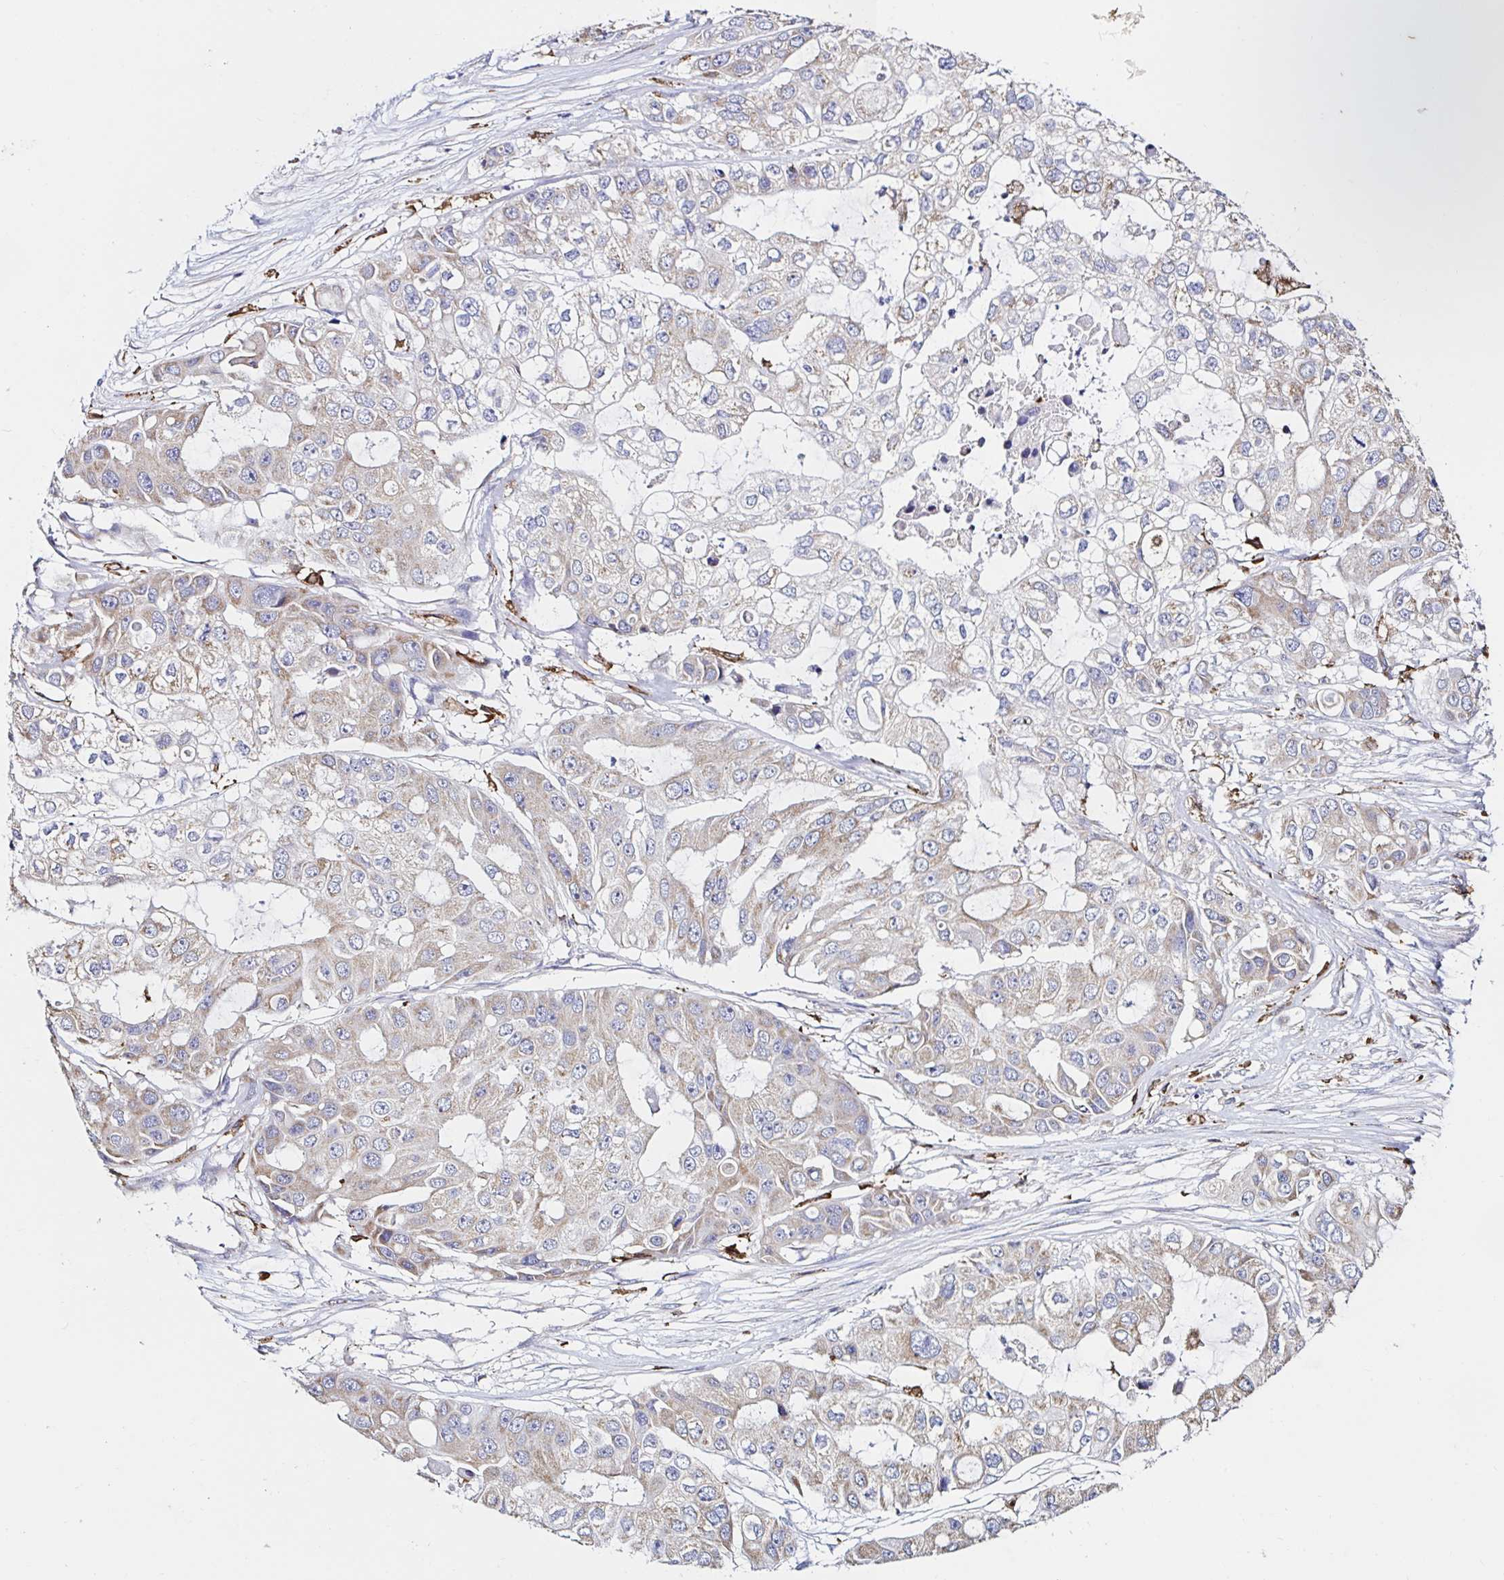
{"staining": {"intensity": "weak", "quantity": "25%-75%", "location": "cytoplasmic/membranous"}, "tissue": "ovarian cancer", "cell_type": "Tumor cells", "image_type": "cancer", "snomed": [{"axis": "morphology", "description": "Cystadenocarcinoma, serous, NOS"}, {"axis": "topography", "description": "Ovary"}], "caption": "Immunohistochemical staining of ovarian serous cystadenocarcinoma demonstrates weak cytoplasmic/membranous protein positivity in about 25%-75% of tumor cells. The staining was performed using DAB to visualize the protein expression in brown, while the nuclei were stained in blue with hematoxylin (Magnification: 20x).", "gene": "MSR1", "patient": {"sex": "female", "age": 56}}